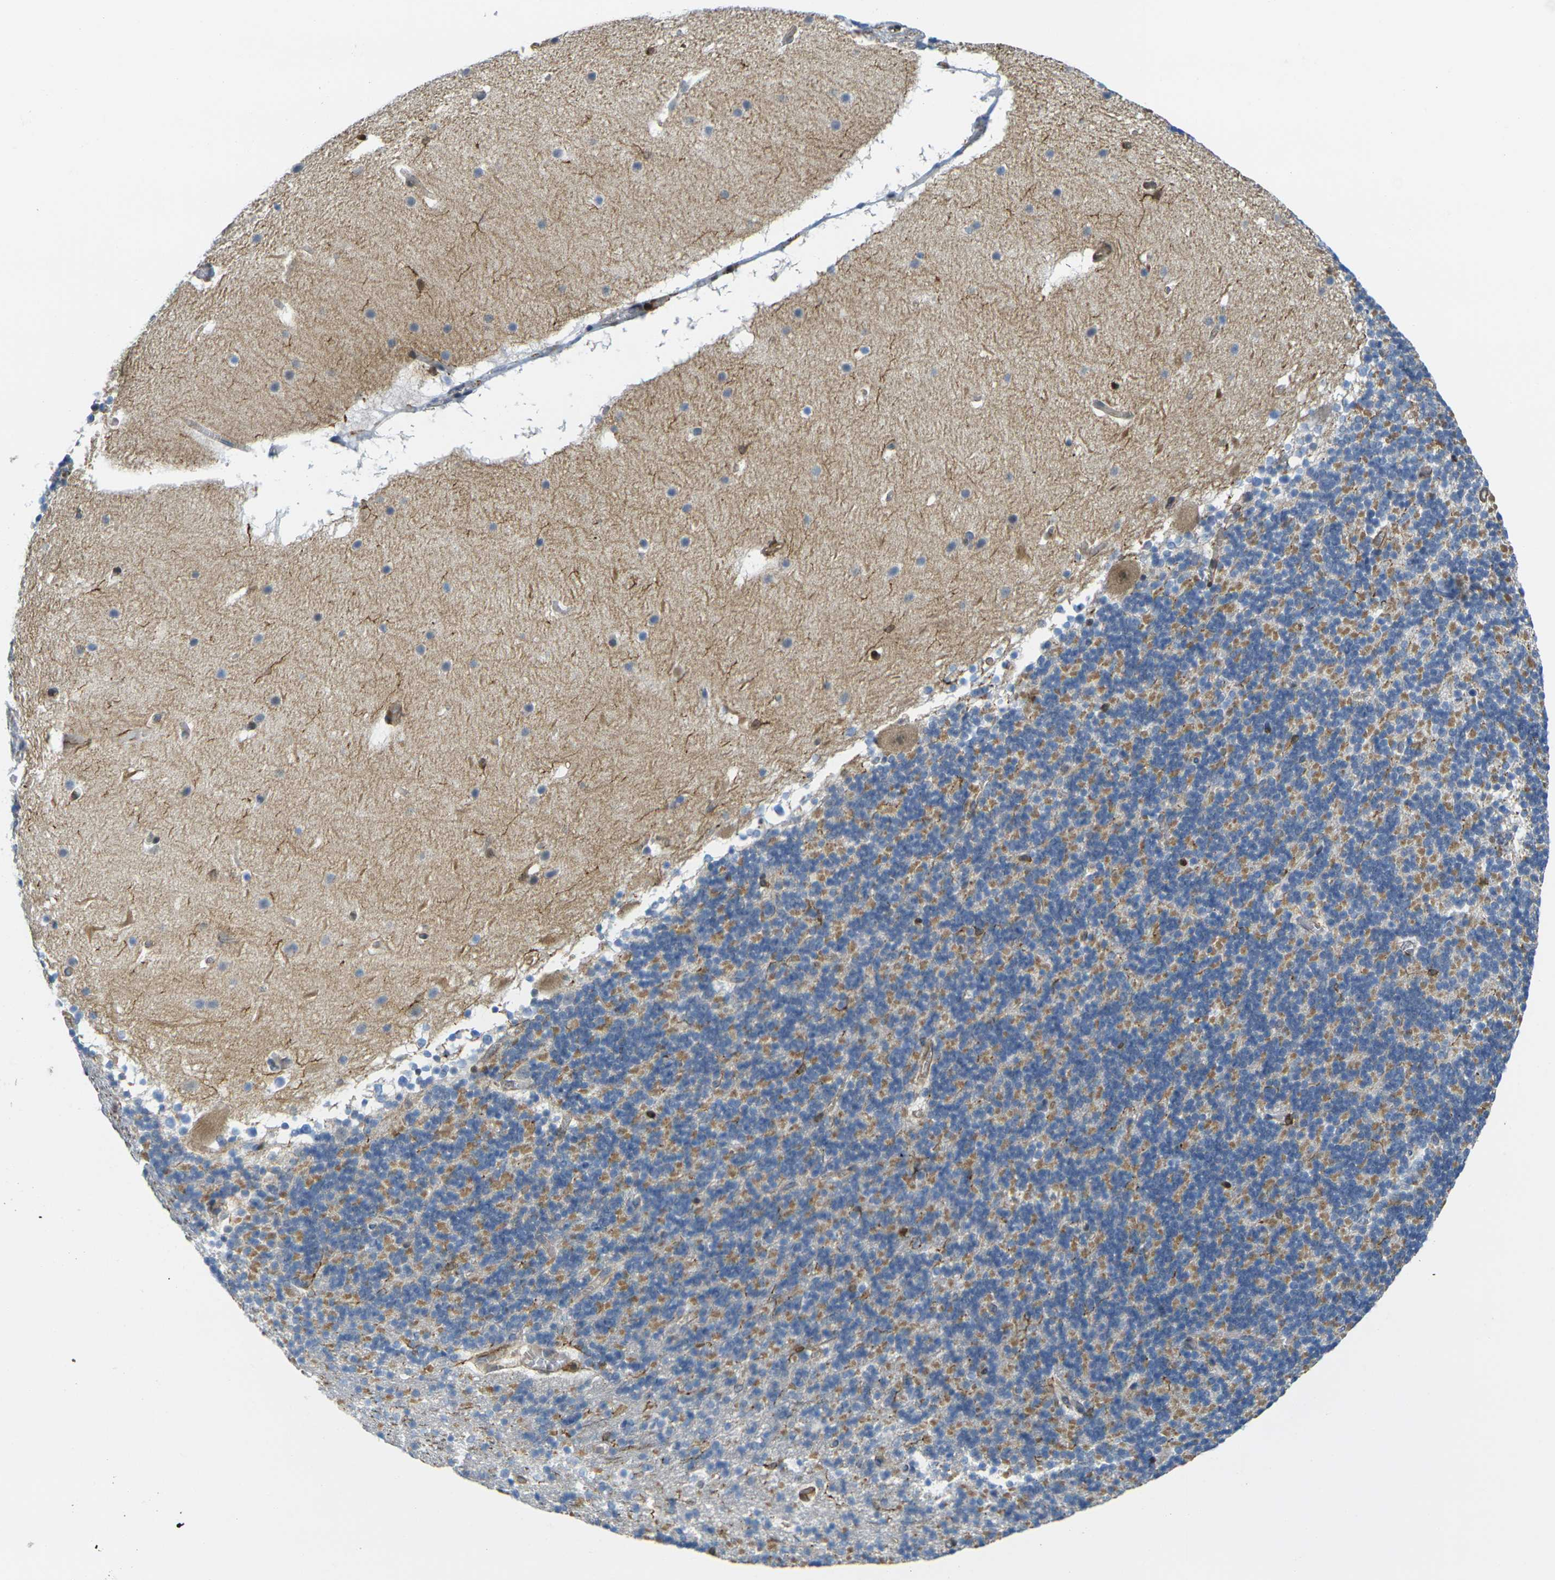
{"staining": {"intensity": "moderate", "quantity": "<25%", "location": "cytoplasmic/membranous"}, "tissue": "cerebellum", "cell_type": "Cells in granular layer", "image_type": "normal", "snomed": [{"axis": "morphology", "description": "Normal tissue, NOS"}, {"axis": "topography", "description": "Cerebellum"}], "caption": "A brown stain highlights moderate cytoplasmic/membranous expression of a protein in cells in granular layer of unremarkable human cerebellum. Using DAB (brown) and hematoxylin (blue) stains, captured at high magnification using brightfield microscopy.", "gene": "LASP1", "patient": {"sex": "male", "age": 45}}